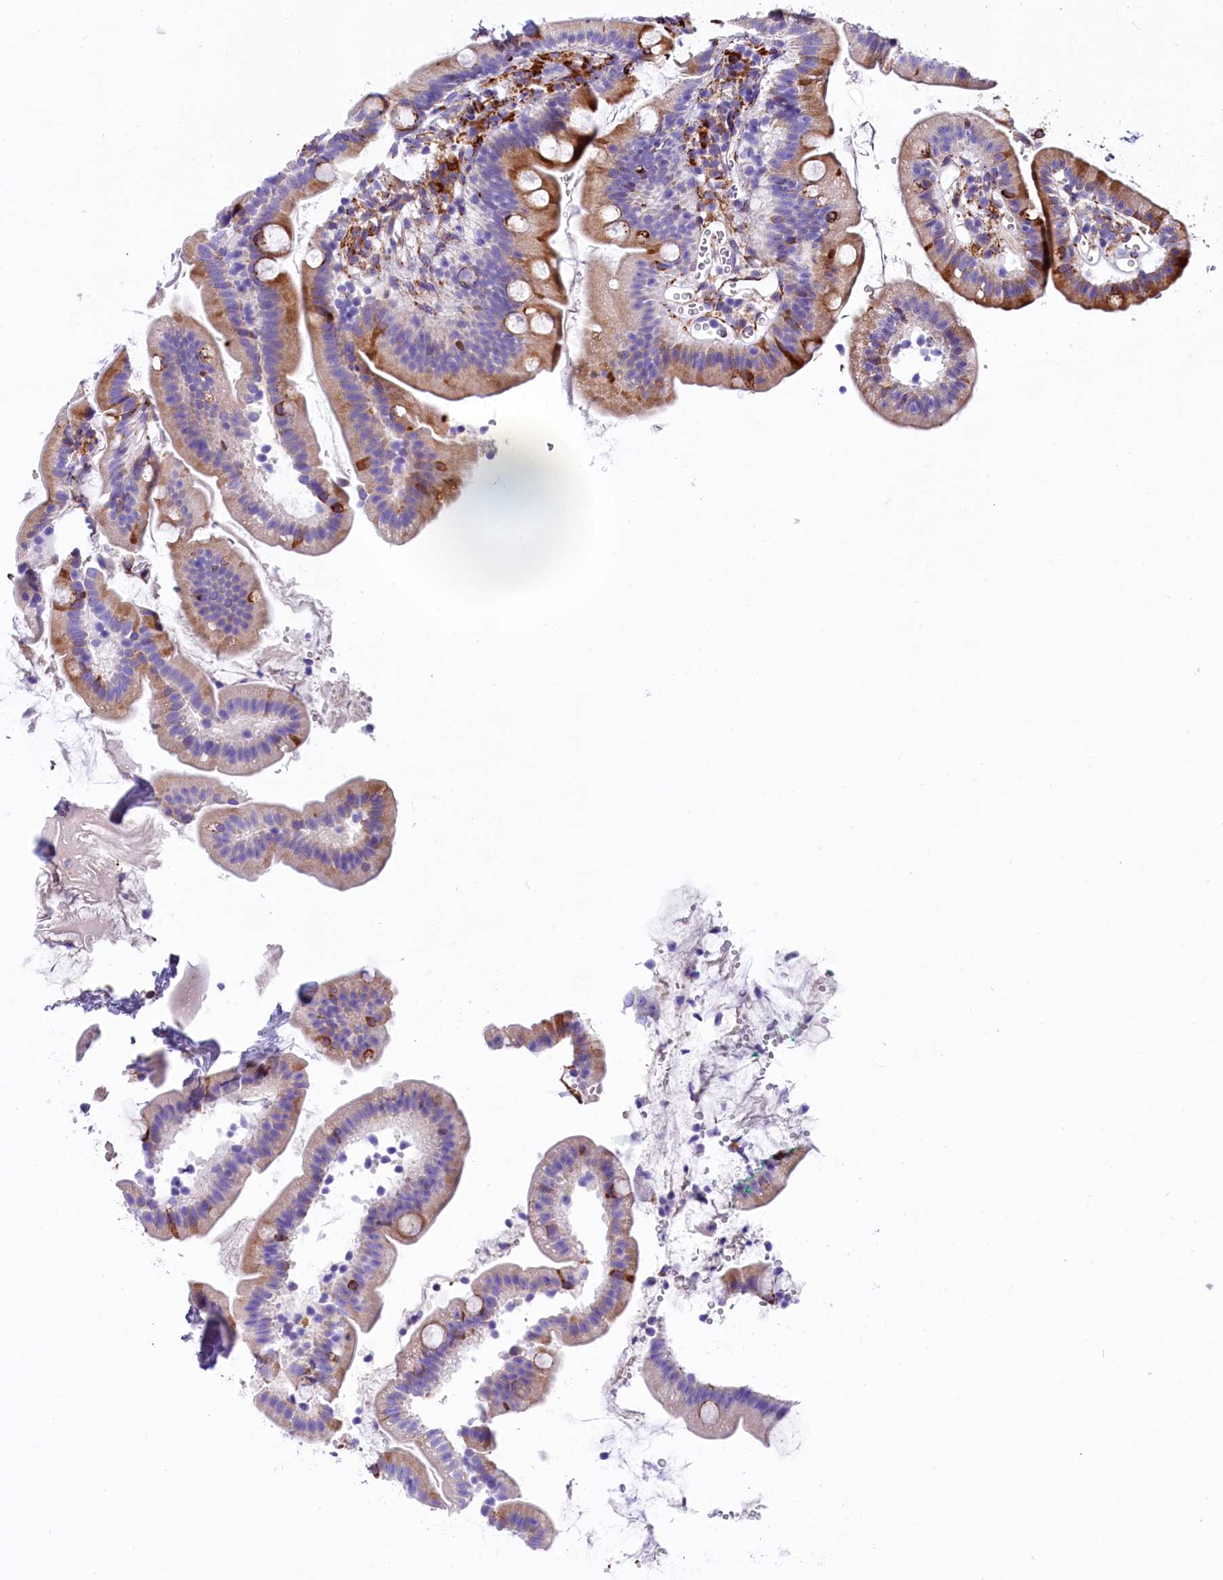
{"staining": {"intensity": "strong", "quantity": ">75%", "location": "cytoplasmic/membranous"}, "tissue": "duodenum", "cell_type": "Glandular cells", "image_type": "normal", "snomed": [{"axis": "morphology", "description": "Normal tissue, NOS"}, {"axis": "topography", "description": "Duodenum"}], "caption": "Glandular cells demonstrate strong cytoplasmic/membranous expression in about >75% of cells in normal duodenum. The protein is shown in brown color, while the nuclei are stained blue.", "gene": "CMTR2", "patient": {"sex": "female", "age": 67}}